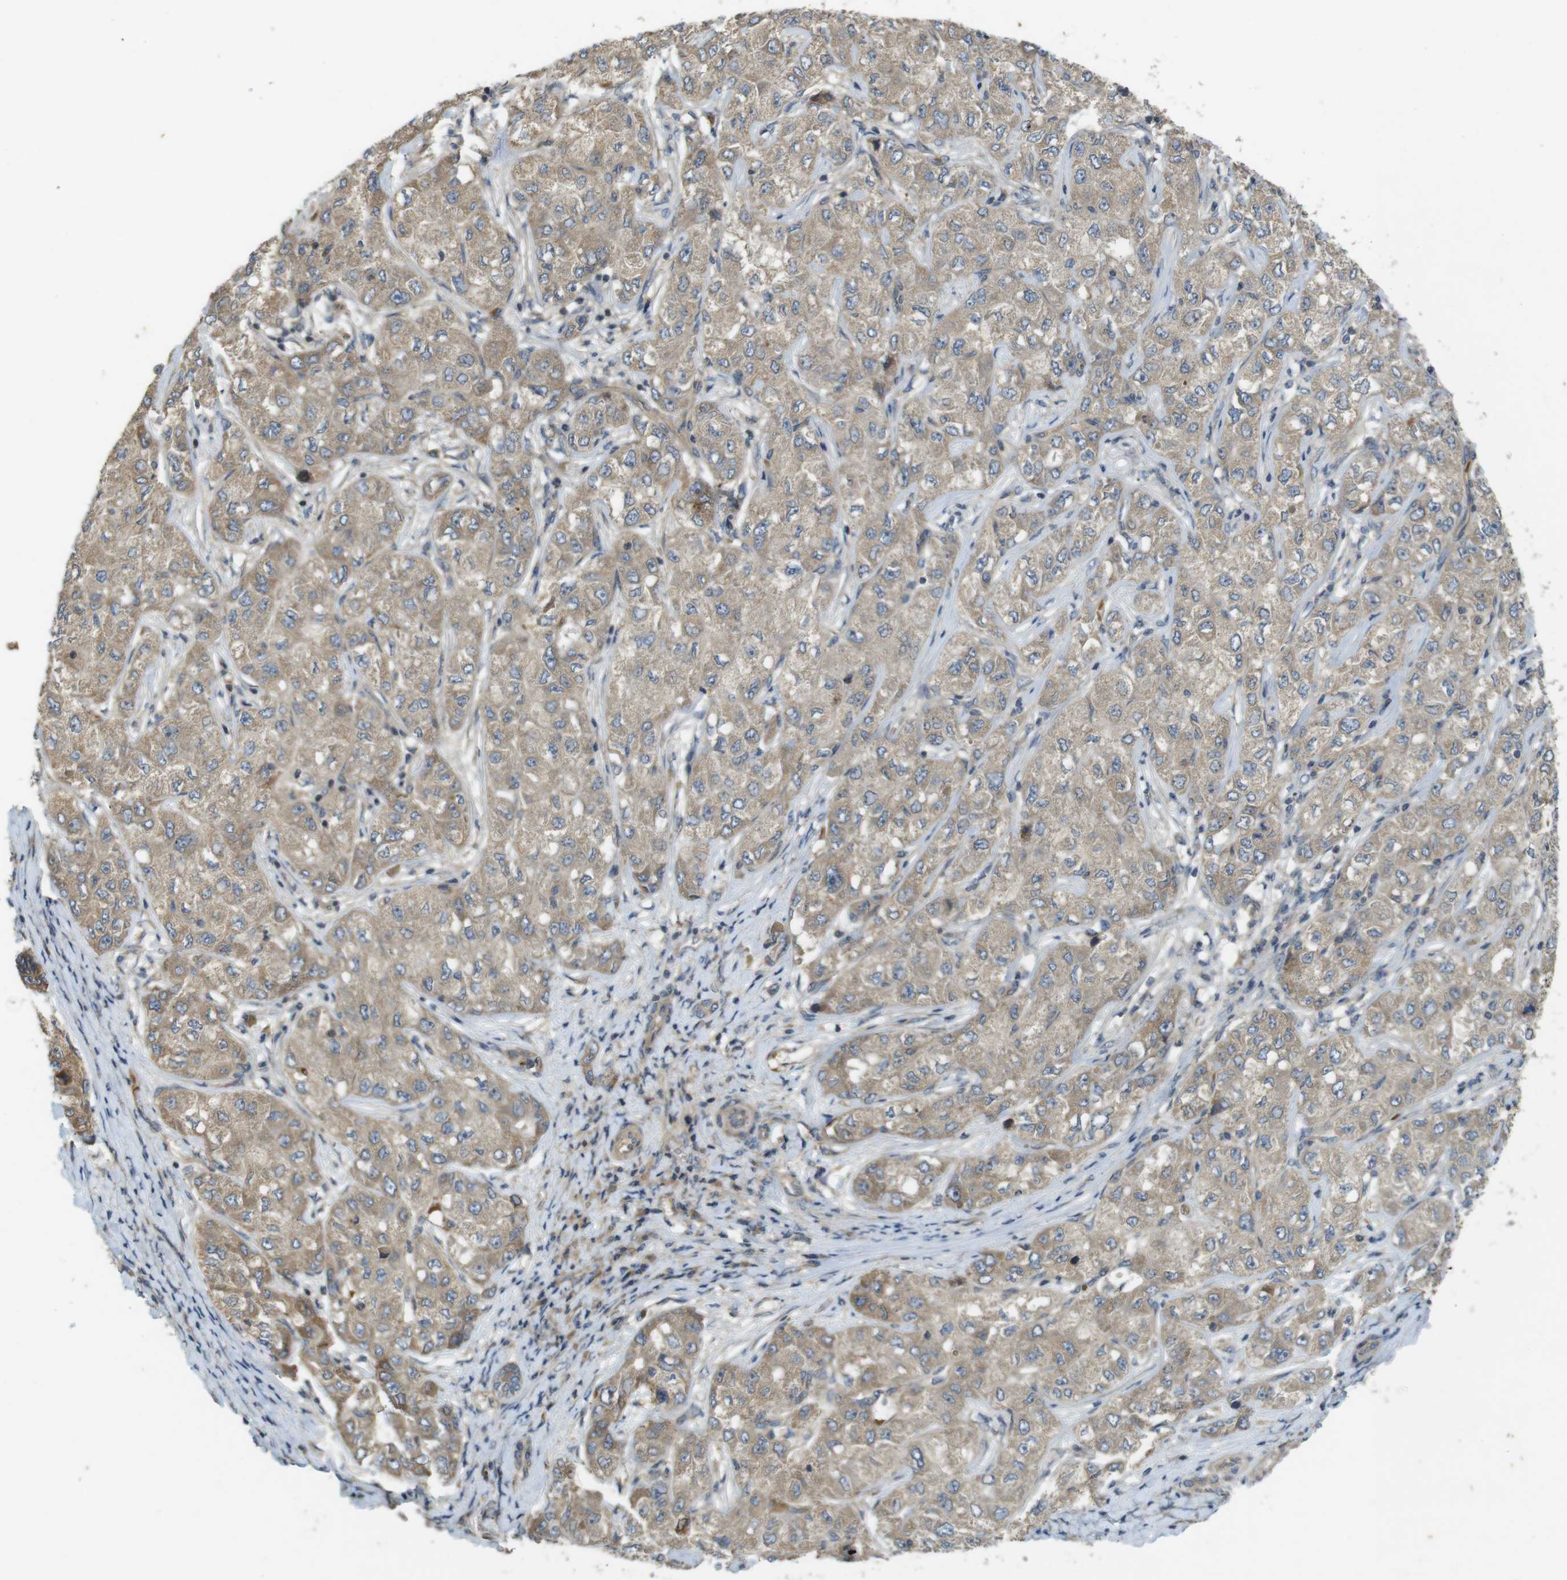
{"staining": {"intensity": "weak", "quantity": ">75%", "location": "cytoplasmic/membranous"}, "tissue": "liver cancer", "cell_type": "Tumor cells", "image_type": "cancer", "snomed": [{"axis": "morphology", "description": "Carcinoma, Hepatocellular, NOS"}, {"axis": "topography", "description": "Liver"}], "caption": "Immunohistochemistry (IHC) of human liver cancer (hepatocellular carcinoma) displays low levels of weak cytoplasmic/membranous positivity in about >75% of tumor cells. (DAB (3,3'-diaminobenzidine) IHC with brightfield microscopy, high magnification).", "gene": "CLTC", "patient": {"sex": "male", "age": 80}}